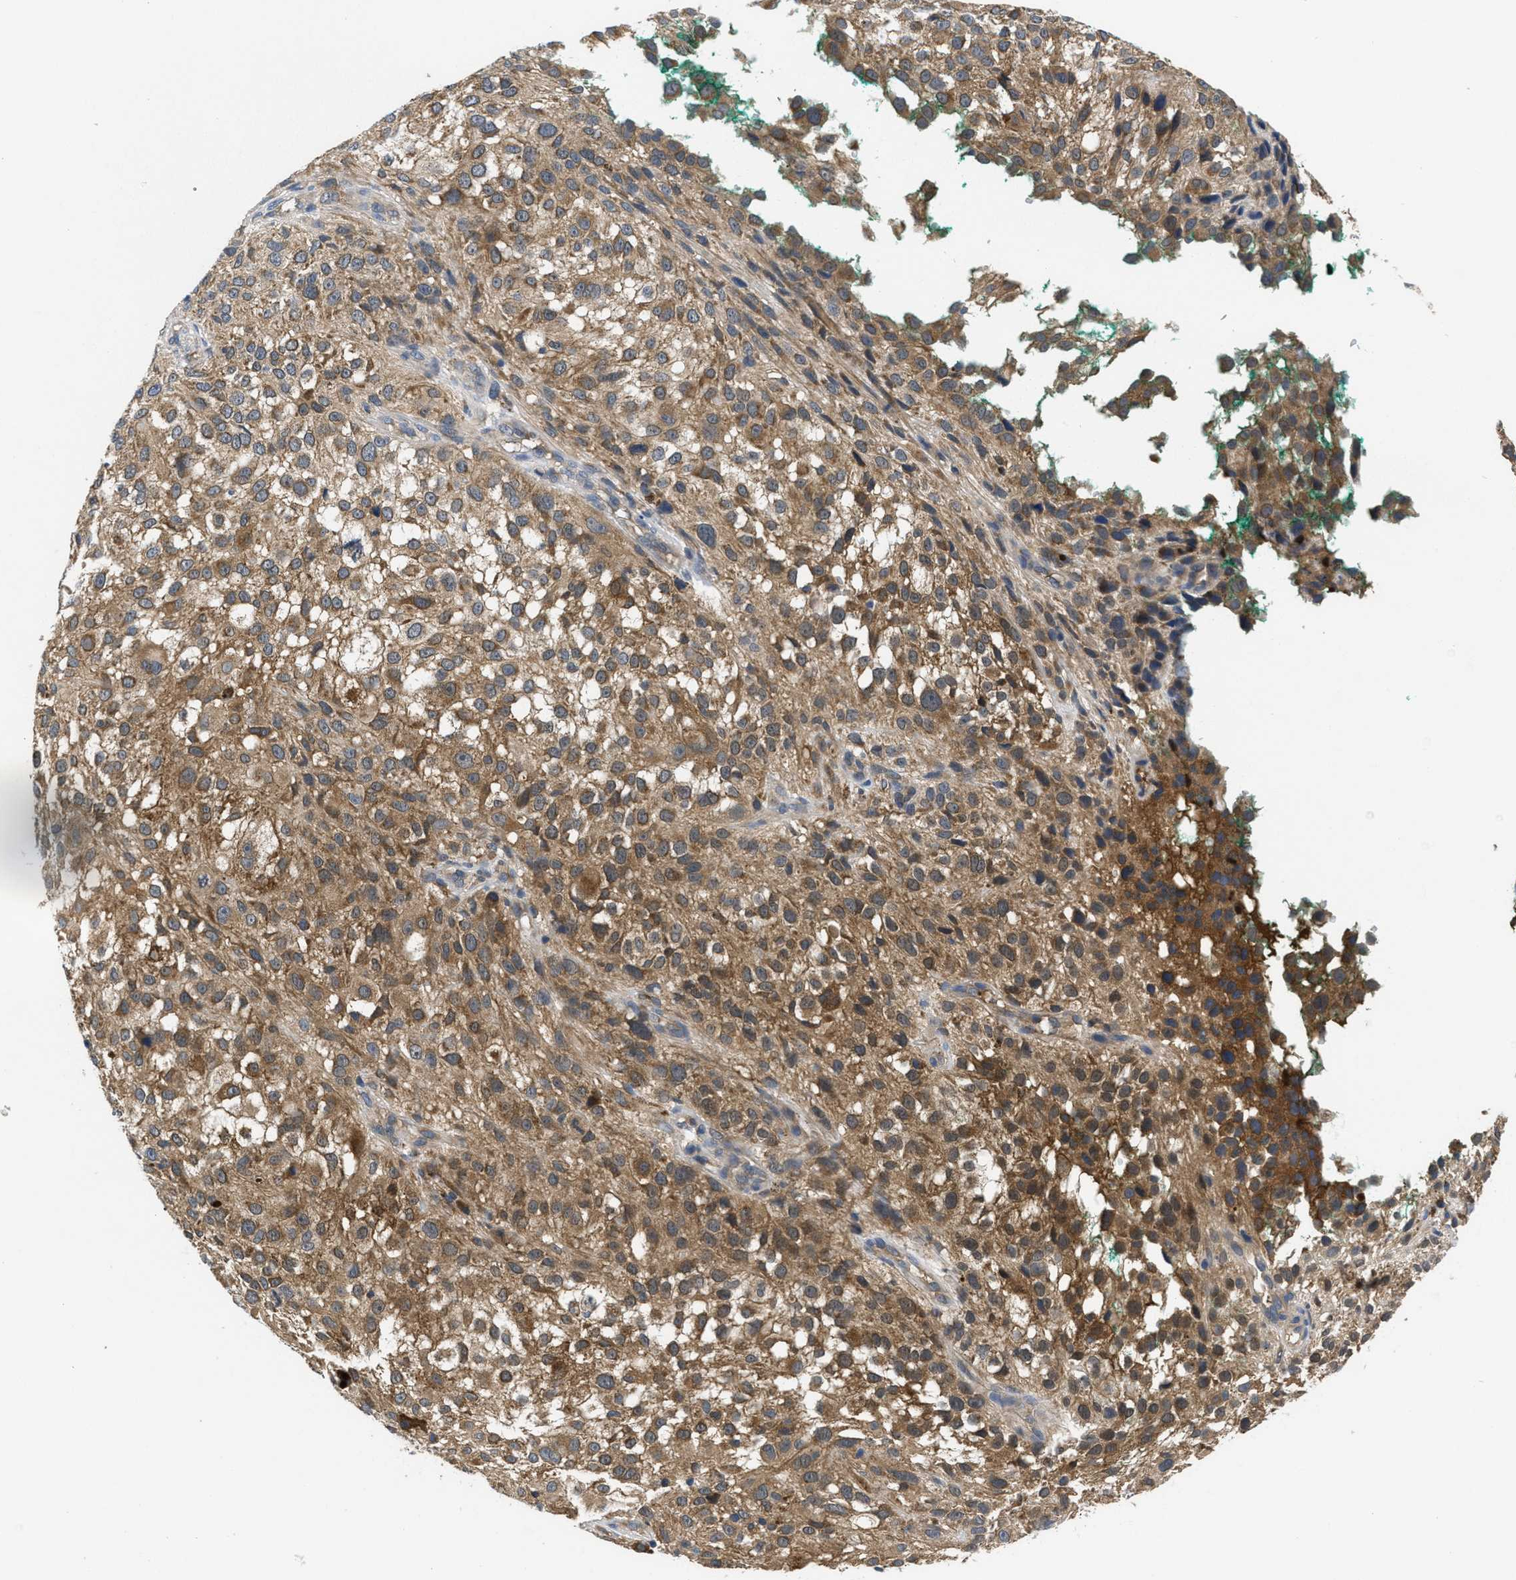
{"staining": {"intensity": "moderate", "quantity": ">75%", "location": "cytoplasmic/membranous"}, "tissue": "melanoma", "cell_type": "Tumor cells", "image_type": "cancer", "snomed": [{"axis": "morphology", "description": "Necrosis, NOS"}, {"axis": "morphology", "description": "Malignant melanoma, NOS"}, {"axis": "topography", "description": "Skin"}], "caption": "Human malignant melanoma stained for a protein (brown) displays moderate cytoplasmic/membranous positive expression in approximately >75% of tumor cells.", "gene": "GALK1", "patient": {"sex": "female", "age": 87}}